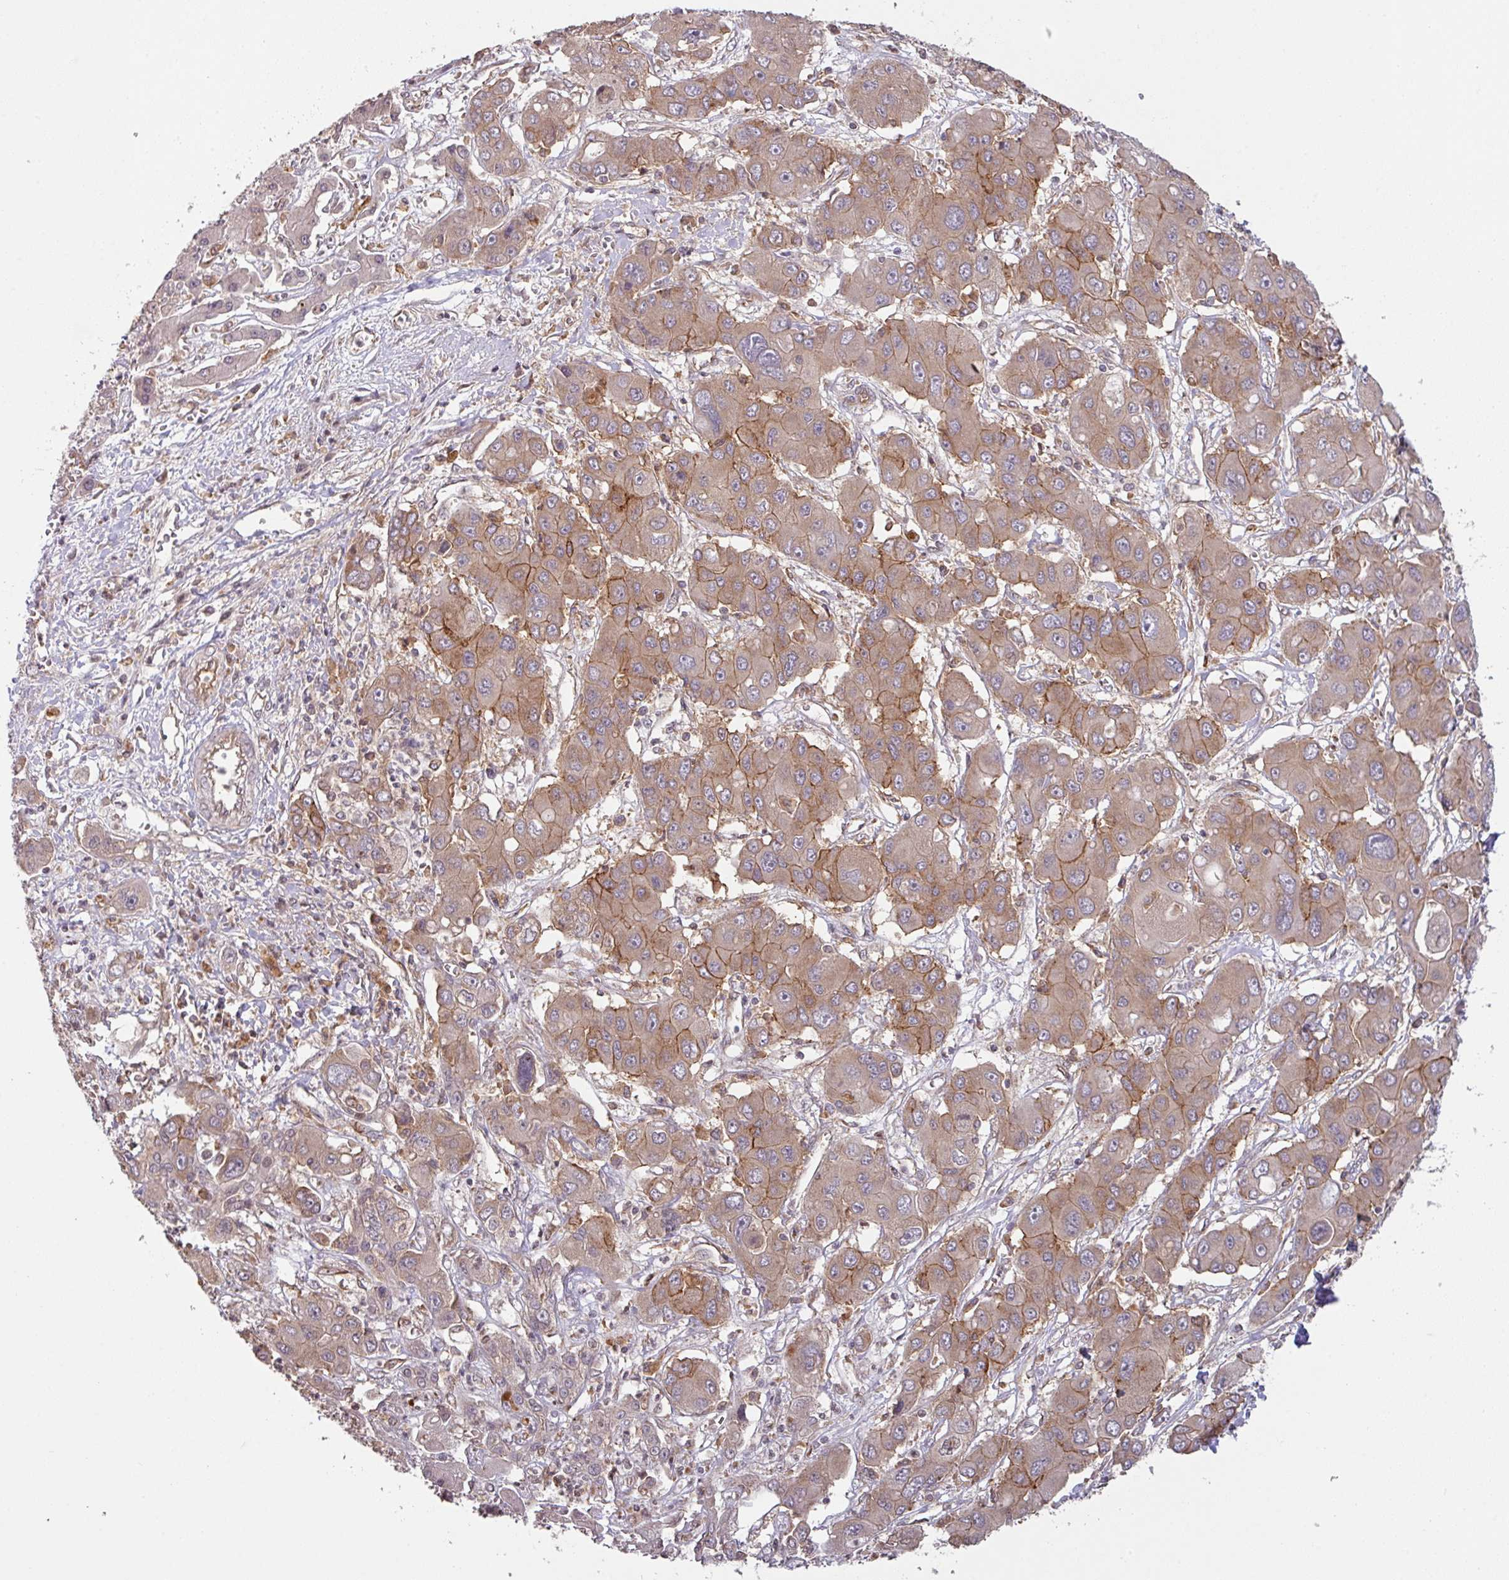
{"staining": {"intensity": "moderate", "quantity": ">75%", "location": "cytoplasmic/membranous"}, "tissue": "liver cancer", "cell_type": "Tumor cells", "image_type": "cancer", "snomed": [{"axis": "morphology", "description": "Cholangiocarcinoma"}, {"axis": "topography", "description": "Liver"}], "caption": "A brown stain shows moderate cytoplasmic/membranous expression of a protein in liver cancer tumor cells.", "gene": "CYFIP2", "patient": {"sex": "male", "age": 67}}